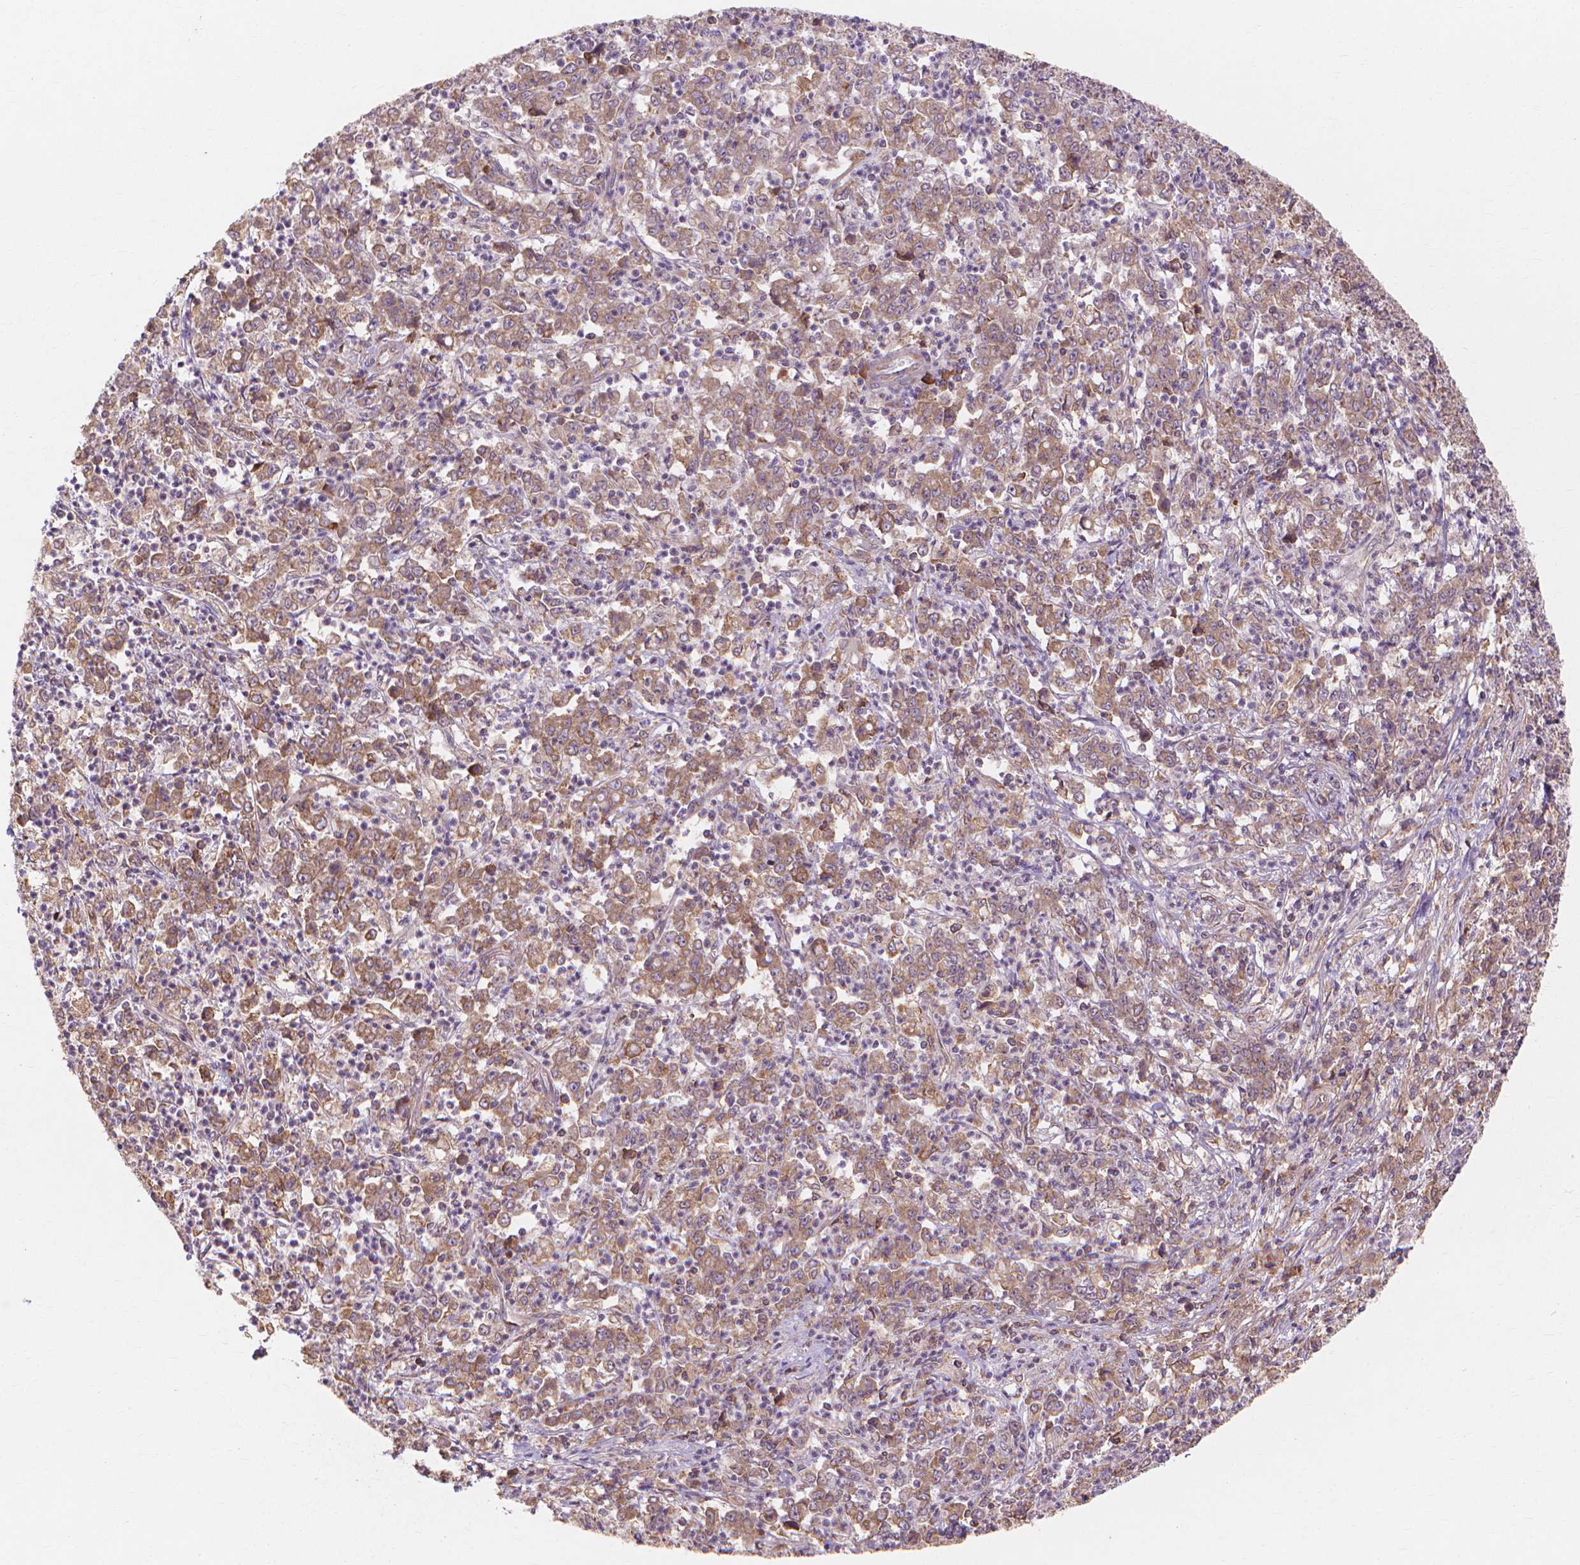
{"staining": {"intensity": "moderate", "quantity": ">75%", "location": "cytoplasmic/membranous"}, "tissue": "stomach cancer", "cell_type": "Tumor cells", "image_type": "cancer", "snomed": [{"axis": "morphology", "description": "Adenocarcinoma, NOS"}, {"axis": "topography", "description": "Stomach, lower"}], "caption": "High-power microscopy captured an immunohistochemistry histopathology image of stomach adenocarcinoma, revealing moderate cytoplasmic/membranous positivity in approximately >75% of tumor cells. (DAB = brown stain, brightfield microscopy at high magnification).", "gene": "TAB2", "patient": {"sex": "female", "age": 71}}